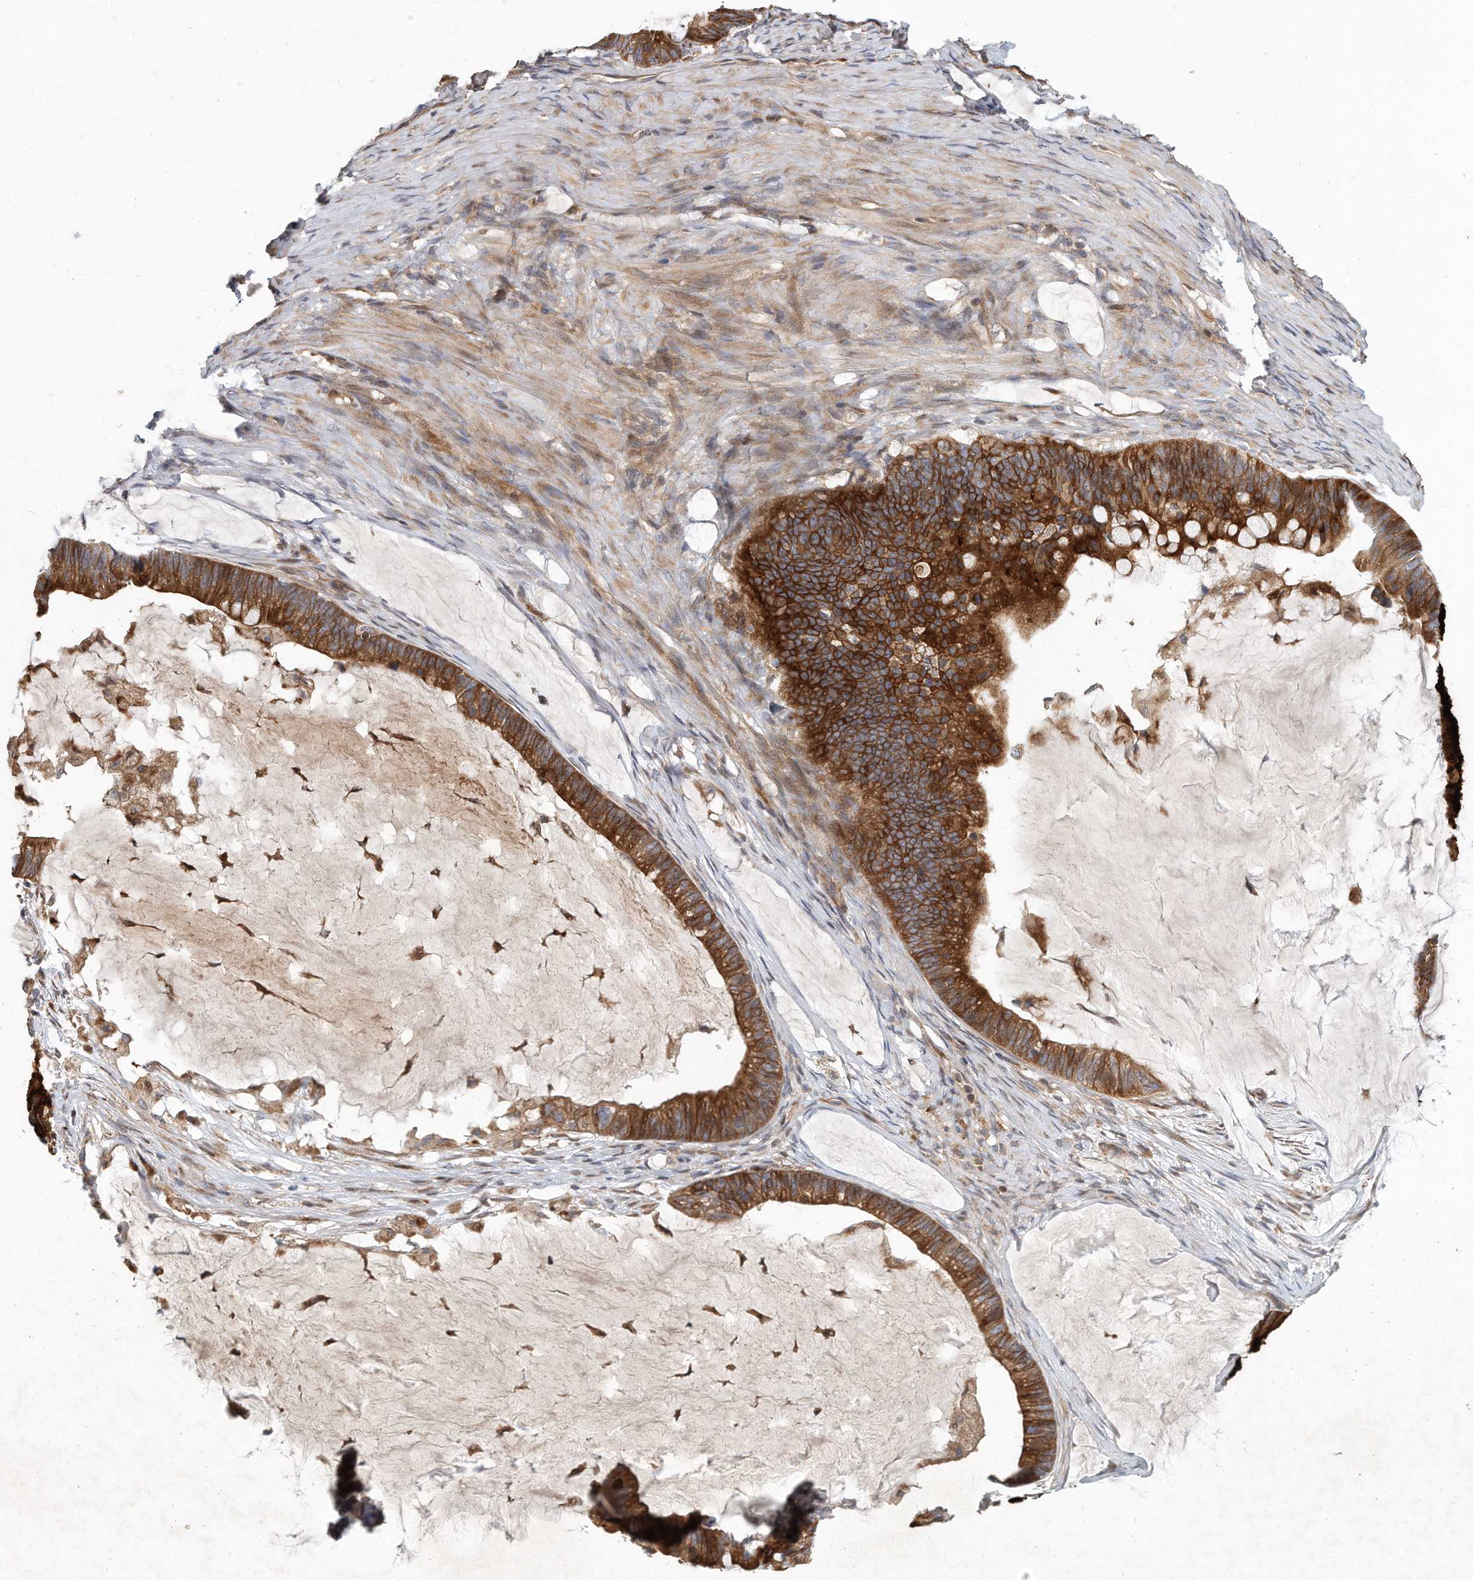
{"staining": {"intensity": "strong", "quantity": ">75%", "location": "cytoplasmic/membranous"}, "tissue": "ovarian cancer", "cell_type": "Tumor cells", "image_type": "cancer", "snomed": [{"axis": "morphology", "description": "Cystadenocarcinoma, mucinous, NOS"}, {"axis": "topography", "description": "Ovary"}], "caption": "The micrograph shows immunohistochemical staining of mucinous cystadenocarcinoma (ovarian). There is strong cytoplasmic/membranous positivity is seen in about >75% of tumor cells. Using DAB (3,3'-diaminobenzidine) (brown) and hematoxylin (blue) stains, captured at high magnification using brightfield microscopy.", "gene": "PCDH8", "patient": {"sex": "female", "age": 61}}